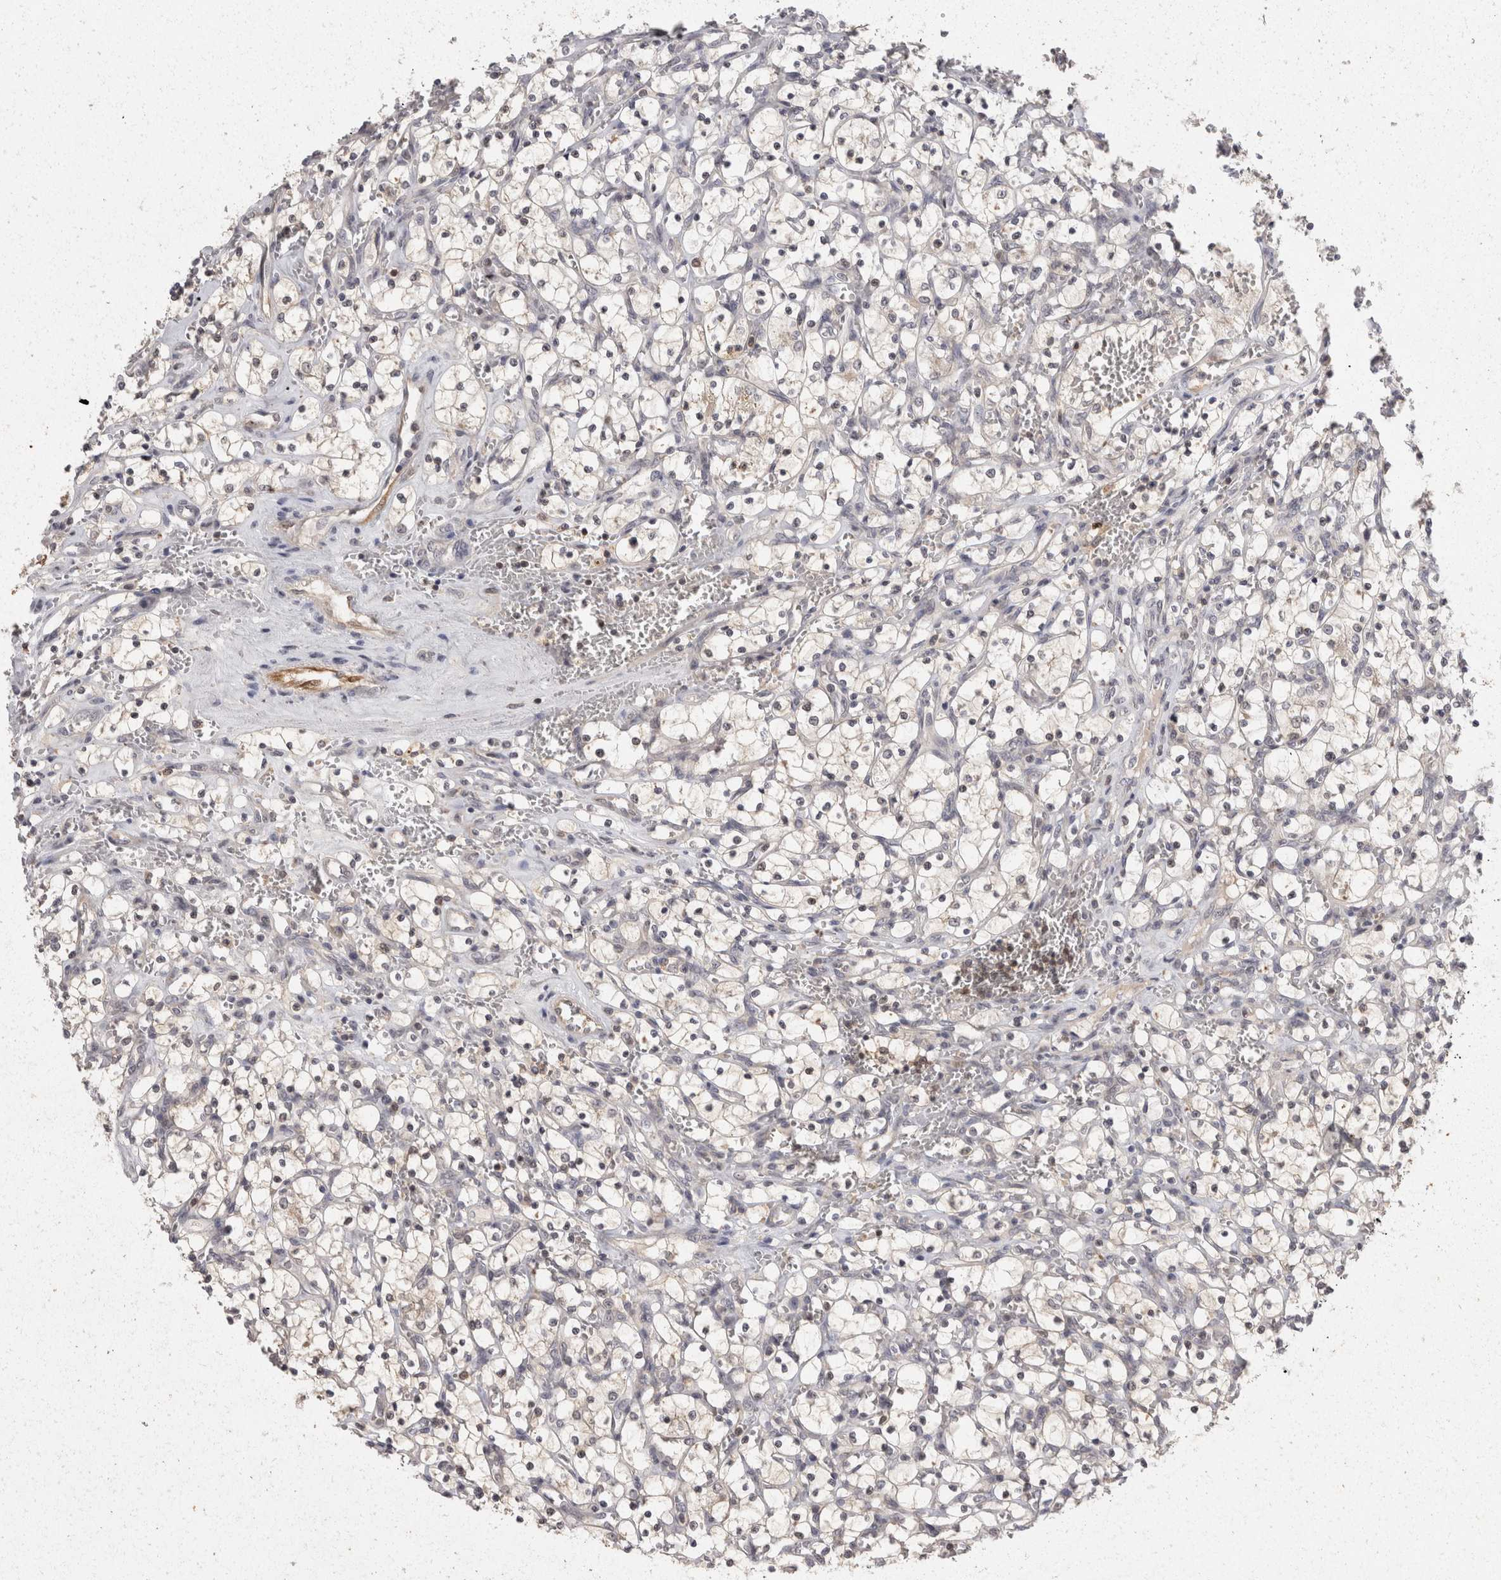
{"staining": {"intensity": "negative", "quantity": "none", "location": "none"}, "tissue": "renal cancer", "cell_type": "Tumor cells", "image_type": "cancer", "snomed": [{"axis": "morphology", "description": "Adenocarcinoma, NOS"}, {"axis": "topography", "description": "Kidney"}], "caption": "Immunohistochemical staining of renal cancer (adenocarcinoma) exhibits no significant positivity in tumor cells.", "gene": "ACAT2", "patient": {"sex": "female", "age": 69}}